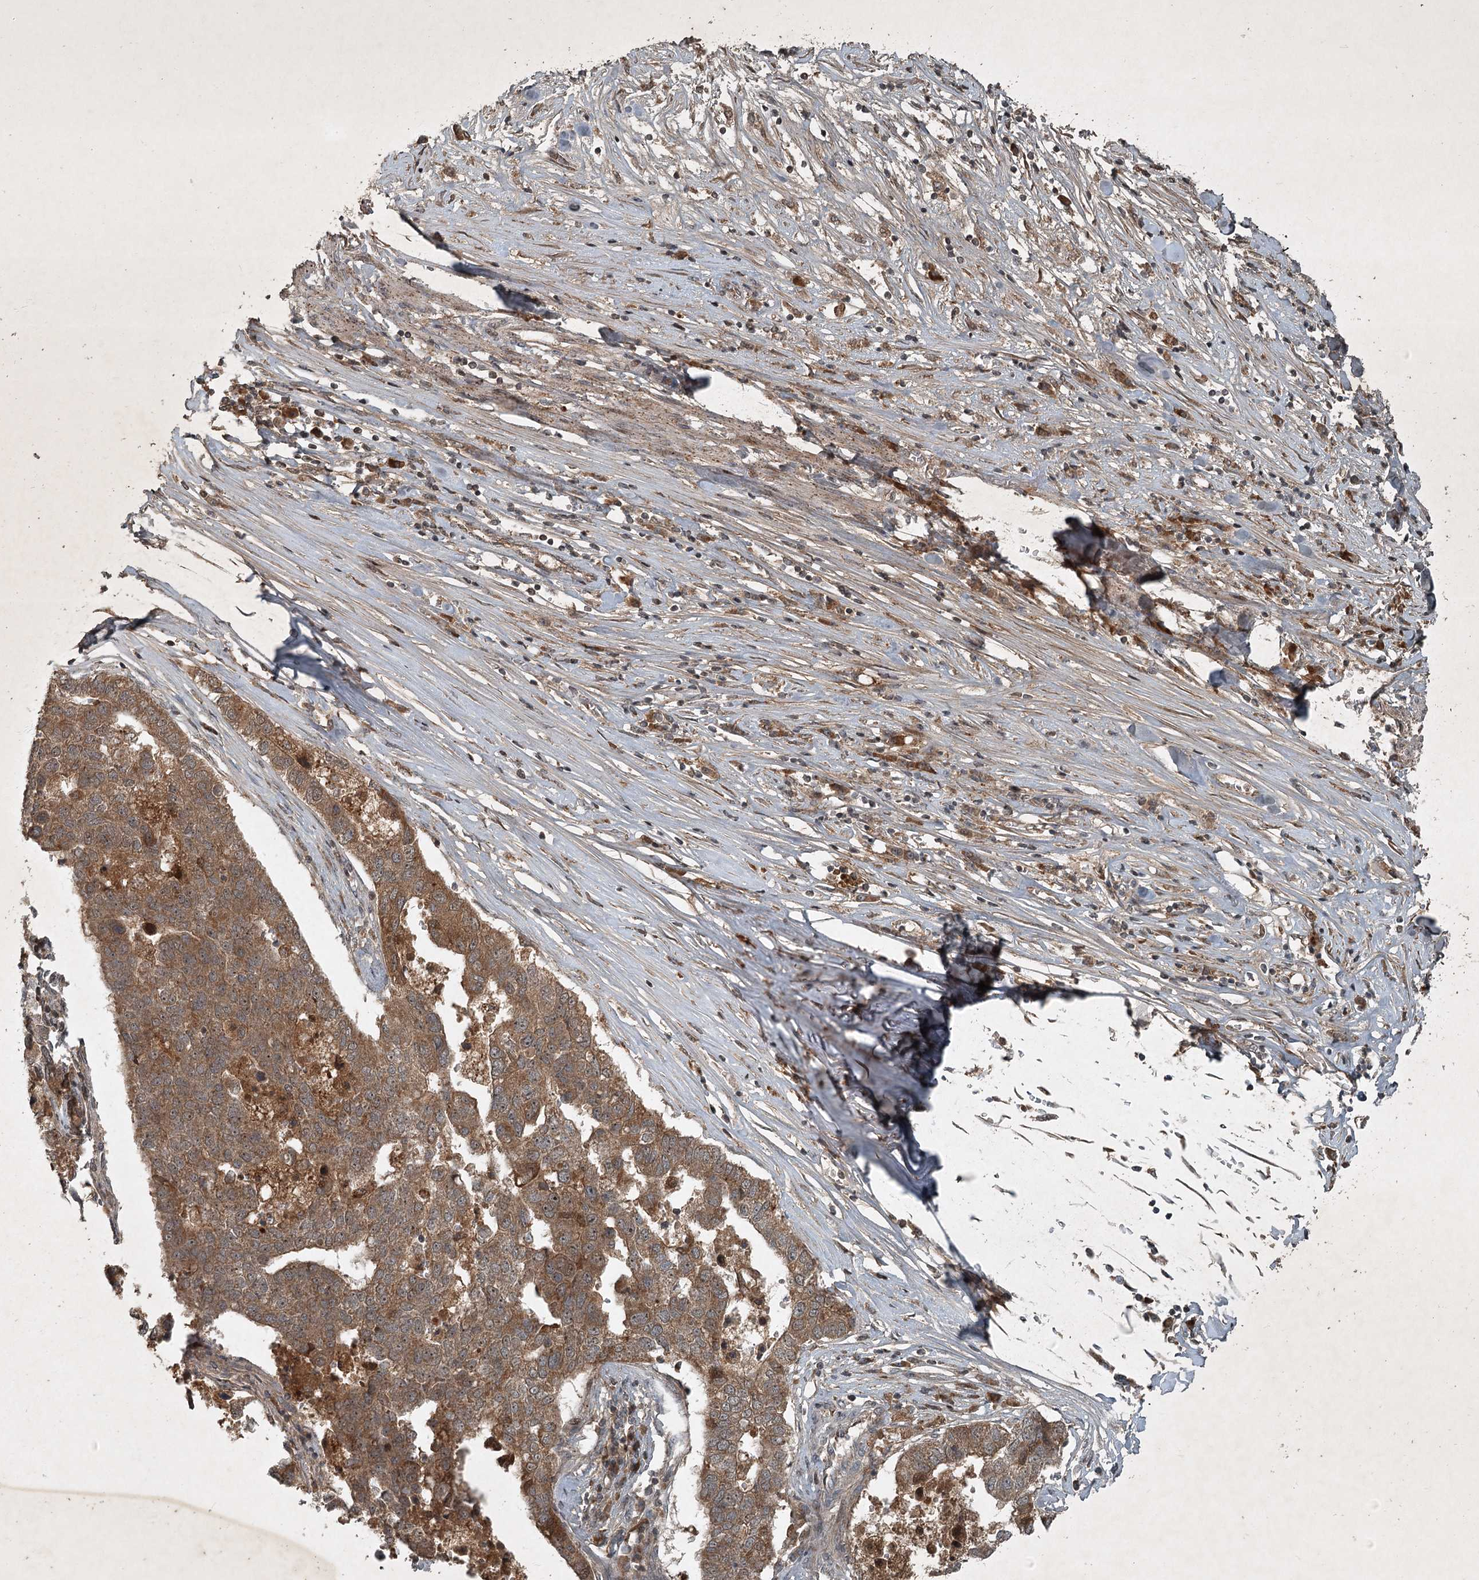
{"staining": {"intensity": "moderate", "quantity": ">75%", "location": "cytoplasmic/membranous"}, "tissue": "pancreatic cancer", "cell_type": "Tumor cells", "image_type": "cancer", "snomed": [{"axis": "morphology", "description": "Adenocarcinoma, NOS"}, {"axis": "topography", "description": "Pancreas"}], "caption": "This is an image of immunohistochemistry (IHC) staining of adenocarcinoma (pancreatic), which shows moderate staining in the cytoplasmic/membranous of tumor cells.", "gene": "UNC93A", "patient": {"sex": "female", "age": 61}}